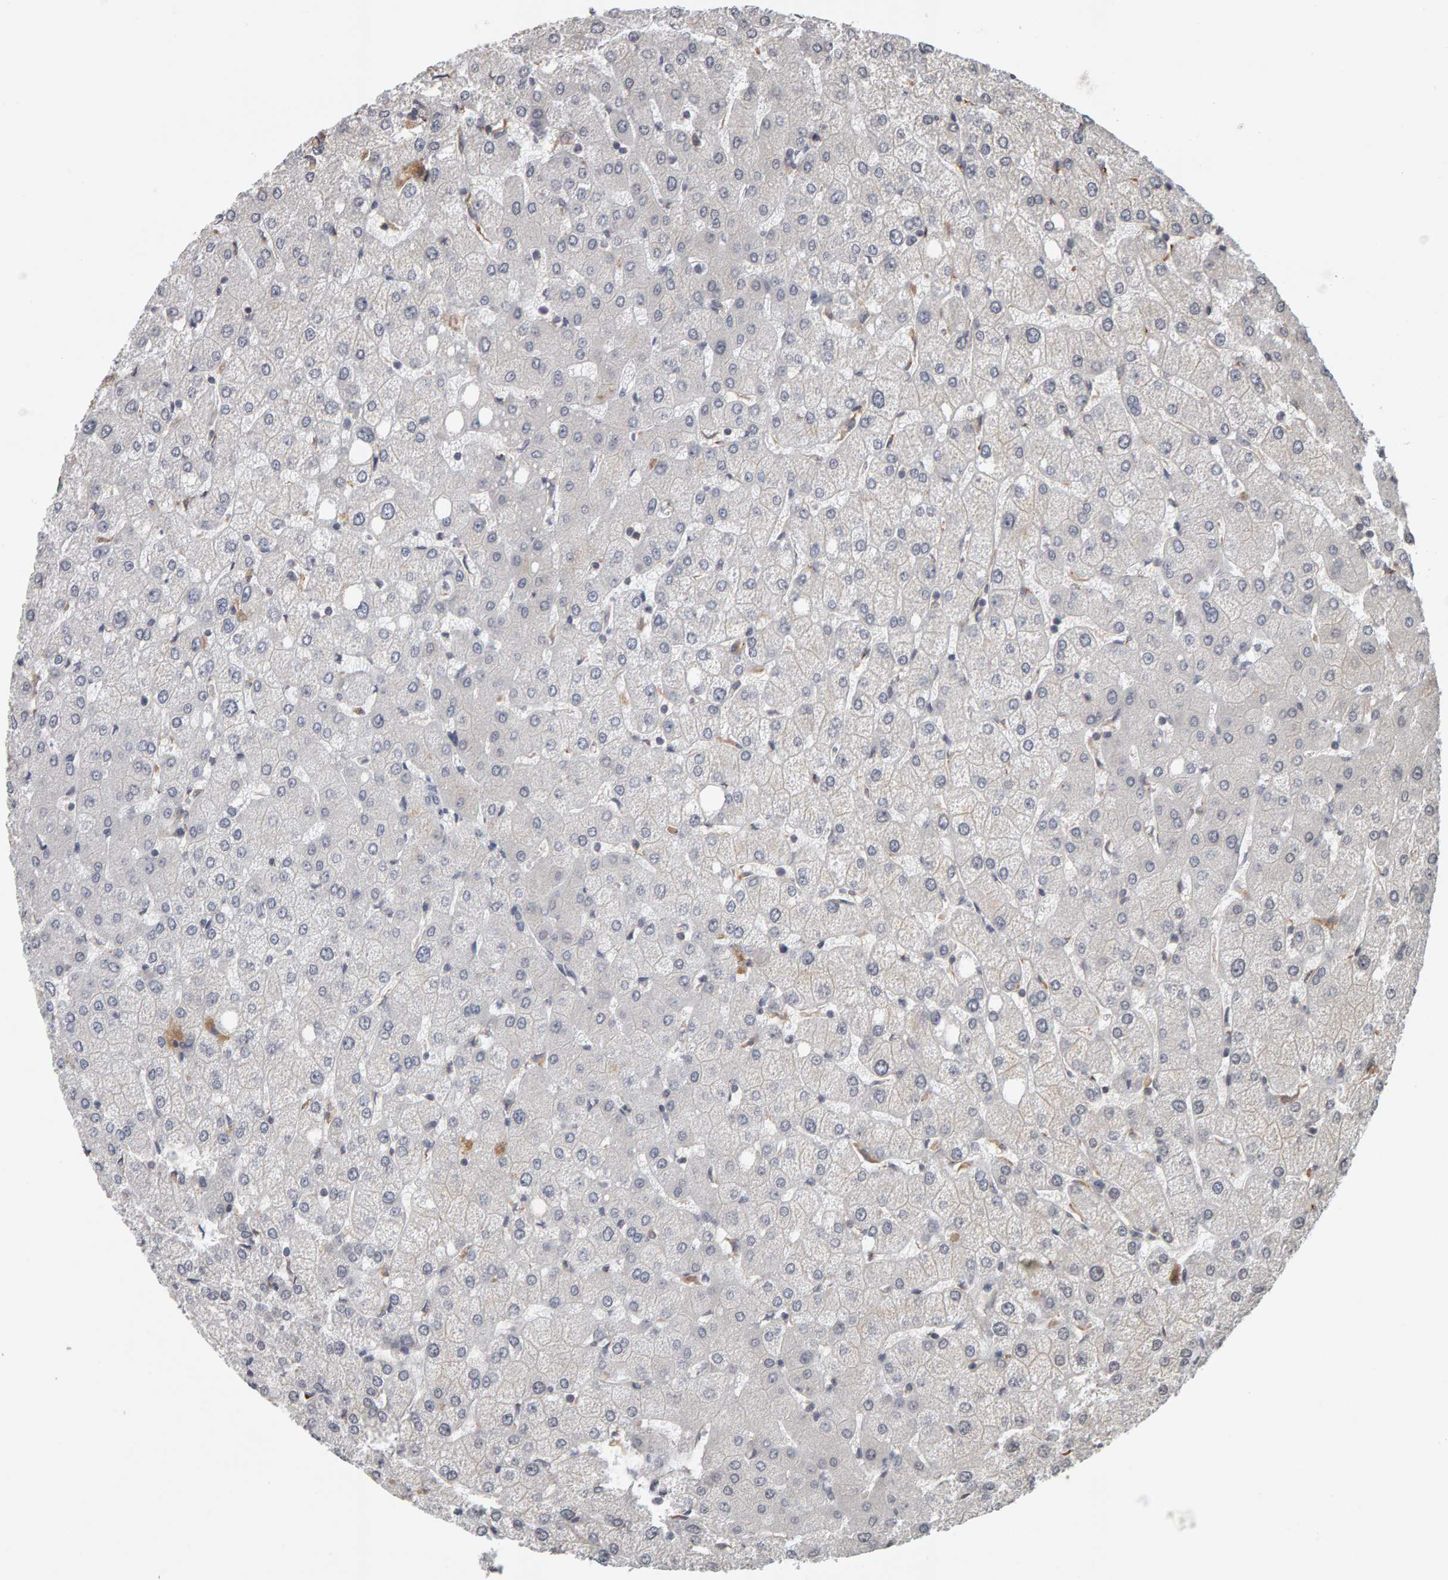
{"staining": {"intensity": "negative", "quantity": "none", "location": "none"}, "tissue": "liver", "cell_type": "Cholangiocytes", "image_type": "normal", "snomed": [{"axis": "morphology", "description": "Normal tissue, NOS"}, {"axis": "topography", "description": "Liver"}], "caption": "Immunohistochemistry (IHC) photomicrograph of benign liver: human liver stained with DAB (3,3'-diaminobenzidine) exhibits no significant protein positivity in cholangiocytes.", "gene": "TEFM", "patient": {"sex": "female", "age": 54}}